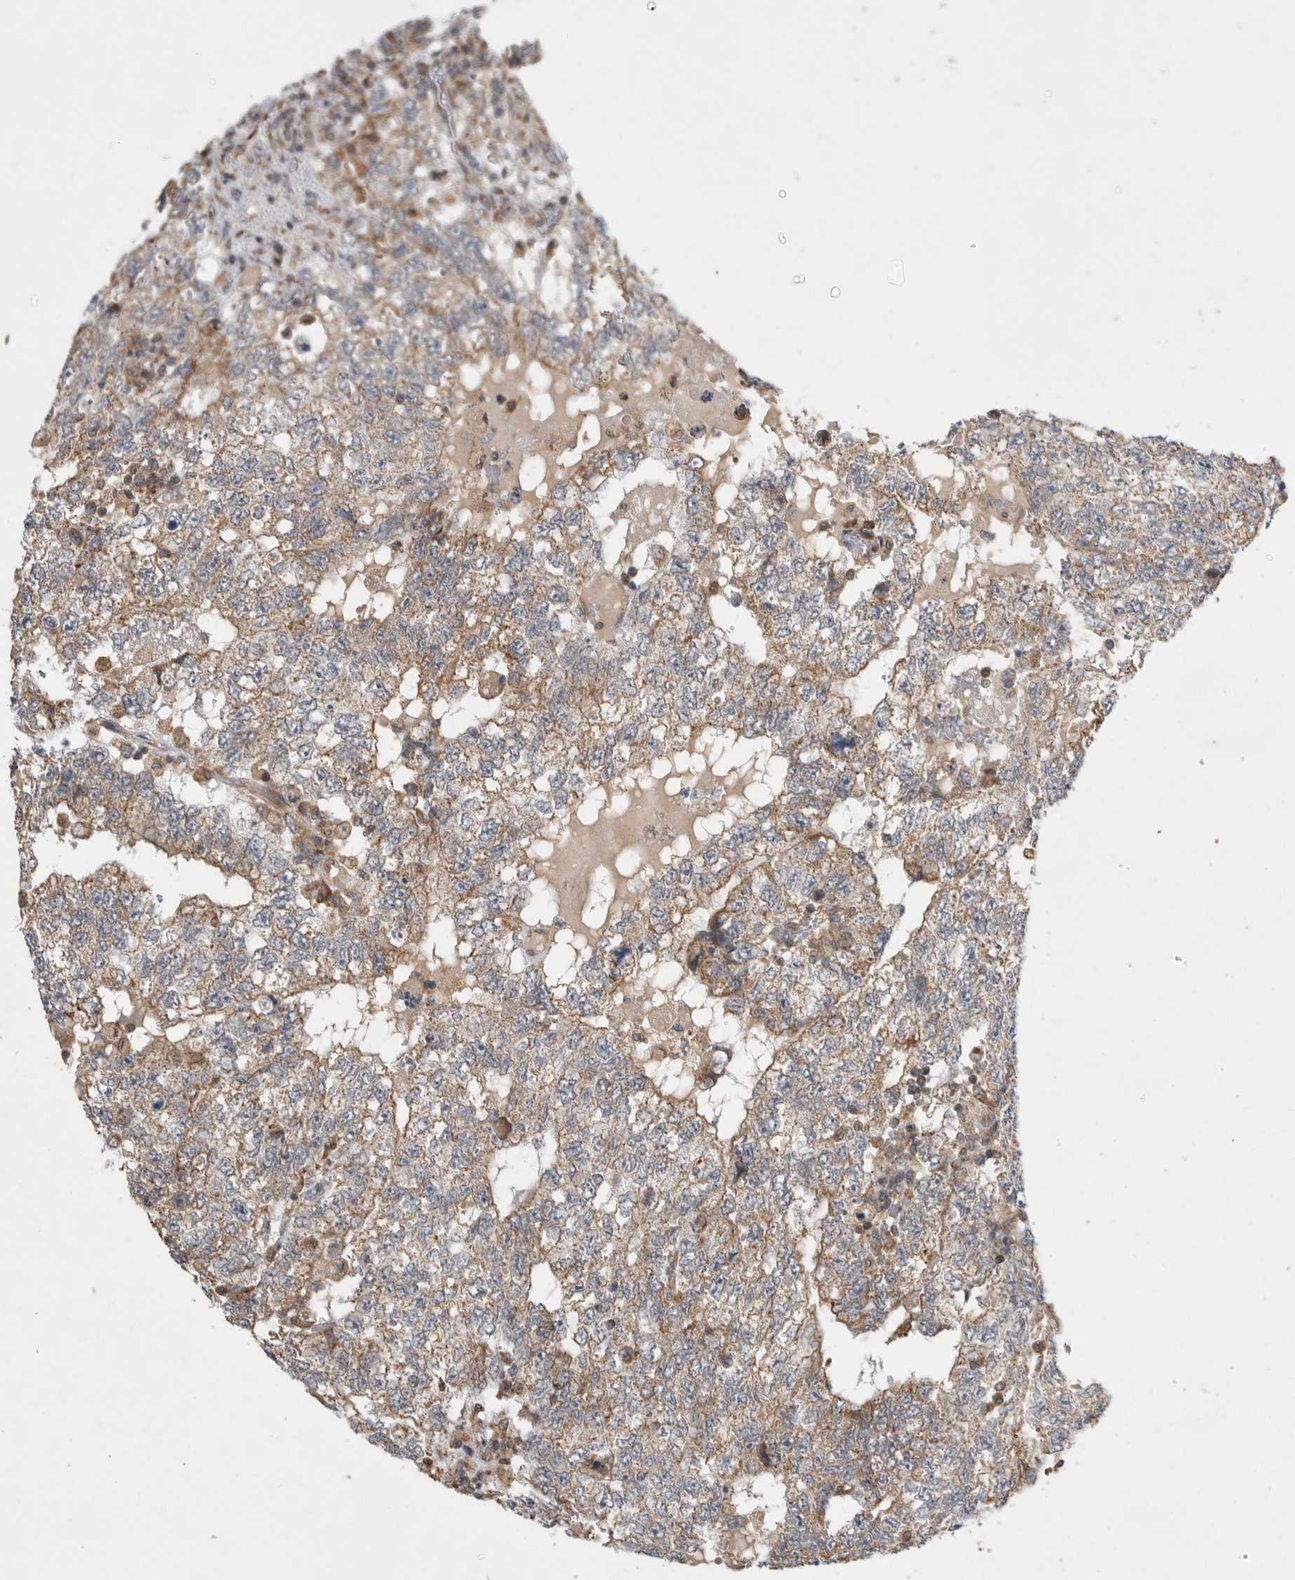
{"staining": {"intensity": "weak", "quantity": ">75%", "location": "cytoplasmic/membranous"}, "tissue": "testis cancer", "cell_type": "Tumor cells", "image_type": "cancer", "snomed": [{"axis": "morphology", "description": "Carcinoma, Embryonal, NOS"}, {"axis": "topography", "description": "Testis"}], "caption": "This image displays immunohistochemistry (IHC) staining of embryonal carcinoma (testis), with low weak cytoplasmic/membranous expression in approximately >75% of tumor cells.", "gene": "KCNIP1", "patient": {"sex": "male", "age": 36}}